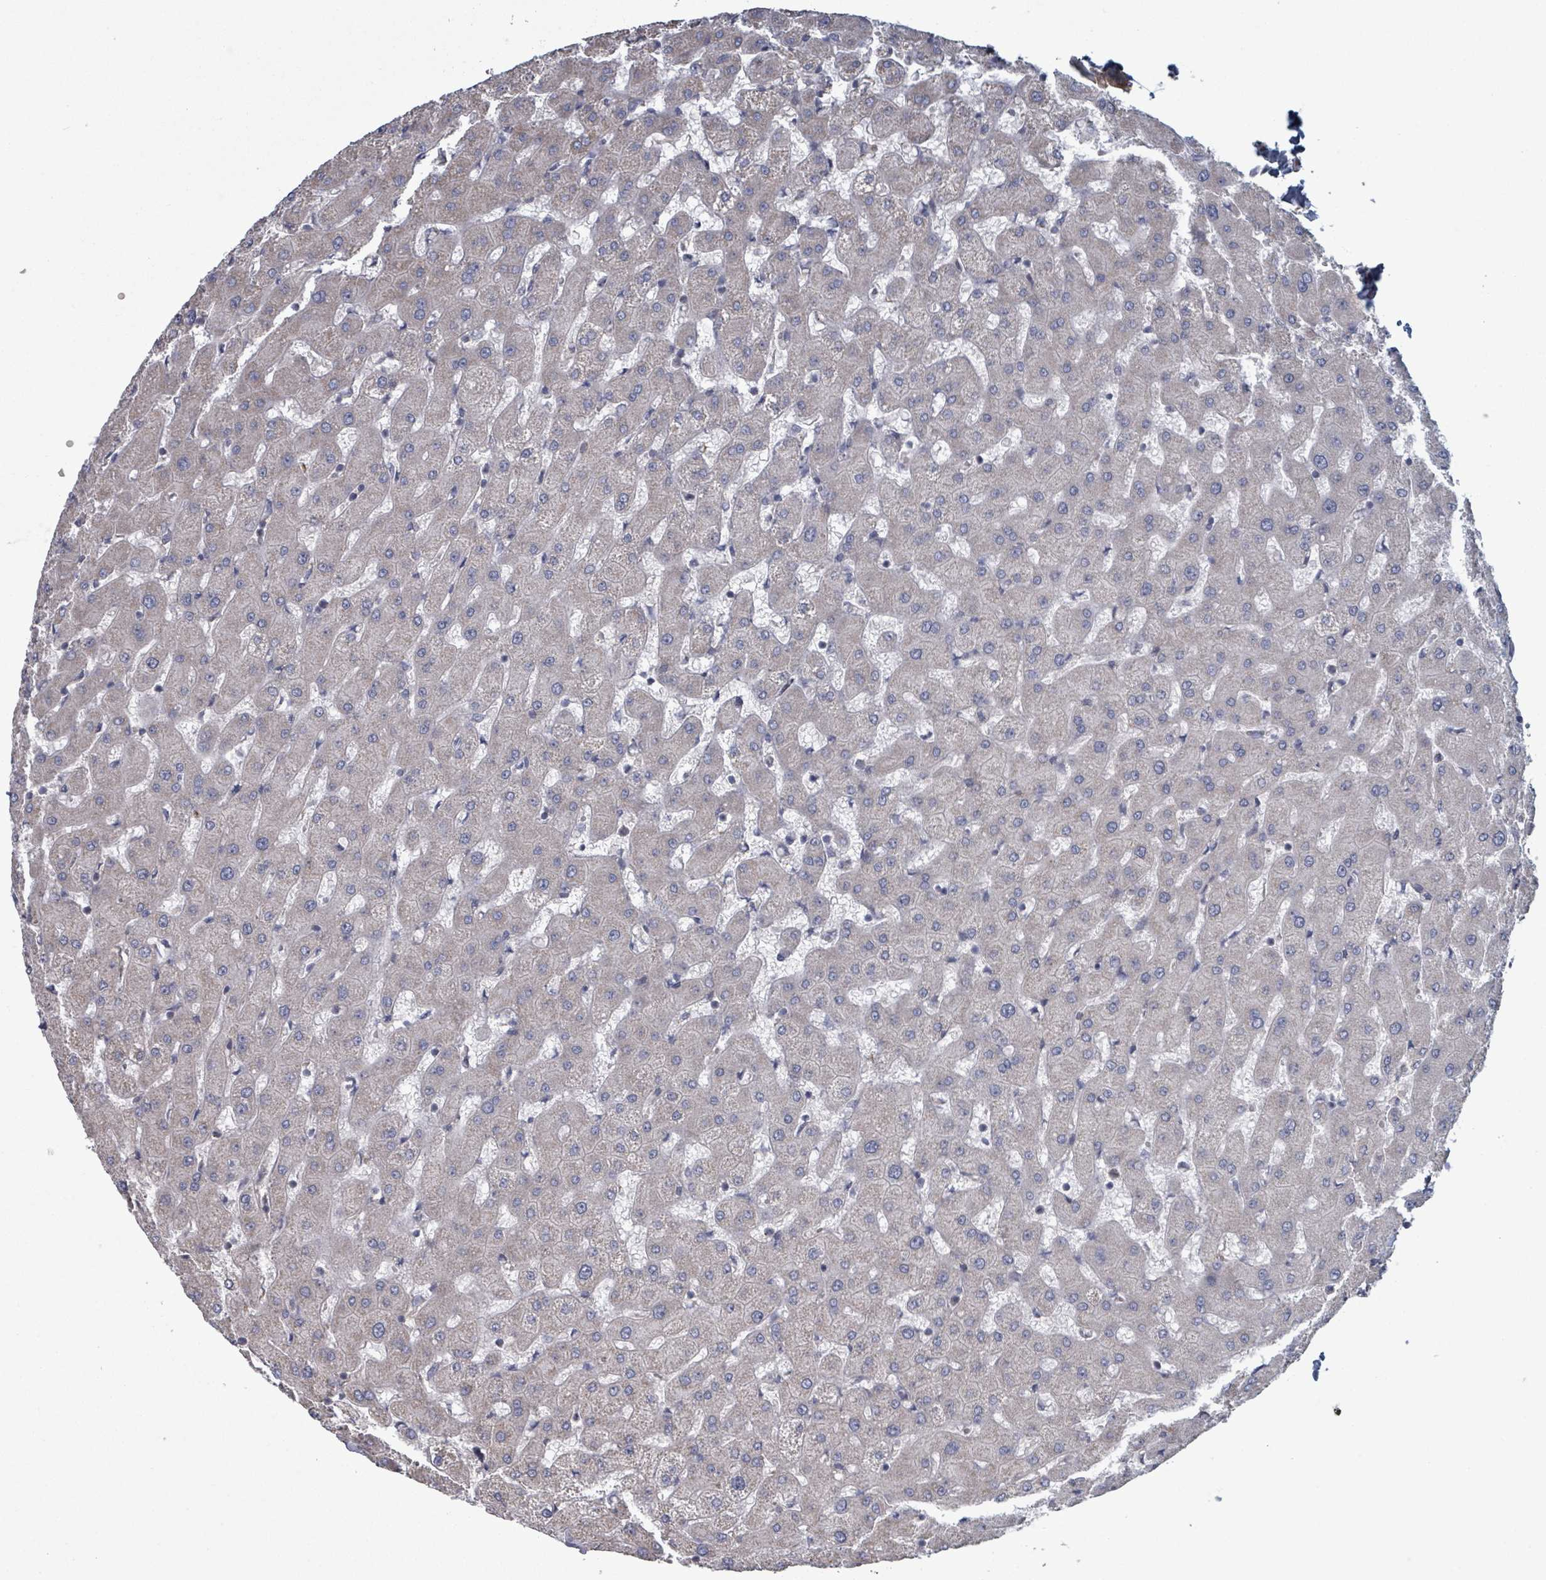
{"staining": {"intensity": "weak", "quantity": "25%-75%", "location": "cytoplasmic/membranous"}, "tissue": "liver", "cell_type": "Cholangiocytes", "image_type": "normal", "snomed": [{"axis": "morphology", "description": "Normal tissue, NOS"}, {"axis": "topography", "description": "Liver"}], "caption": "Benign liver was stained to show a protein in brown. There is low levels of weak cytoplasmic/membranous positivity in approximately 25%-75% of cholangiocytes. (DAB = brown stain, brightfield microscopy at high magnification).", "gene": "ADCK1", "patient": {"sex": "female", "age": 63}}